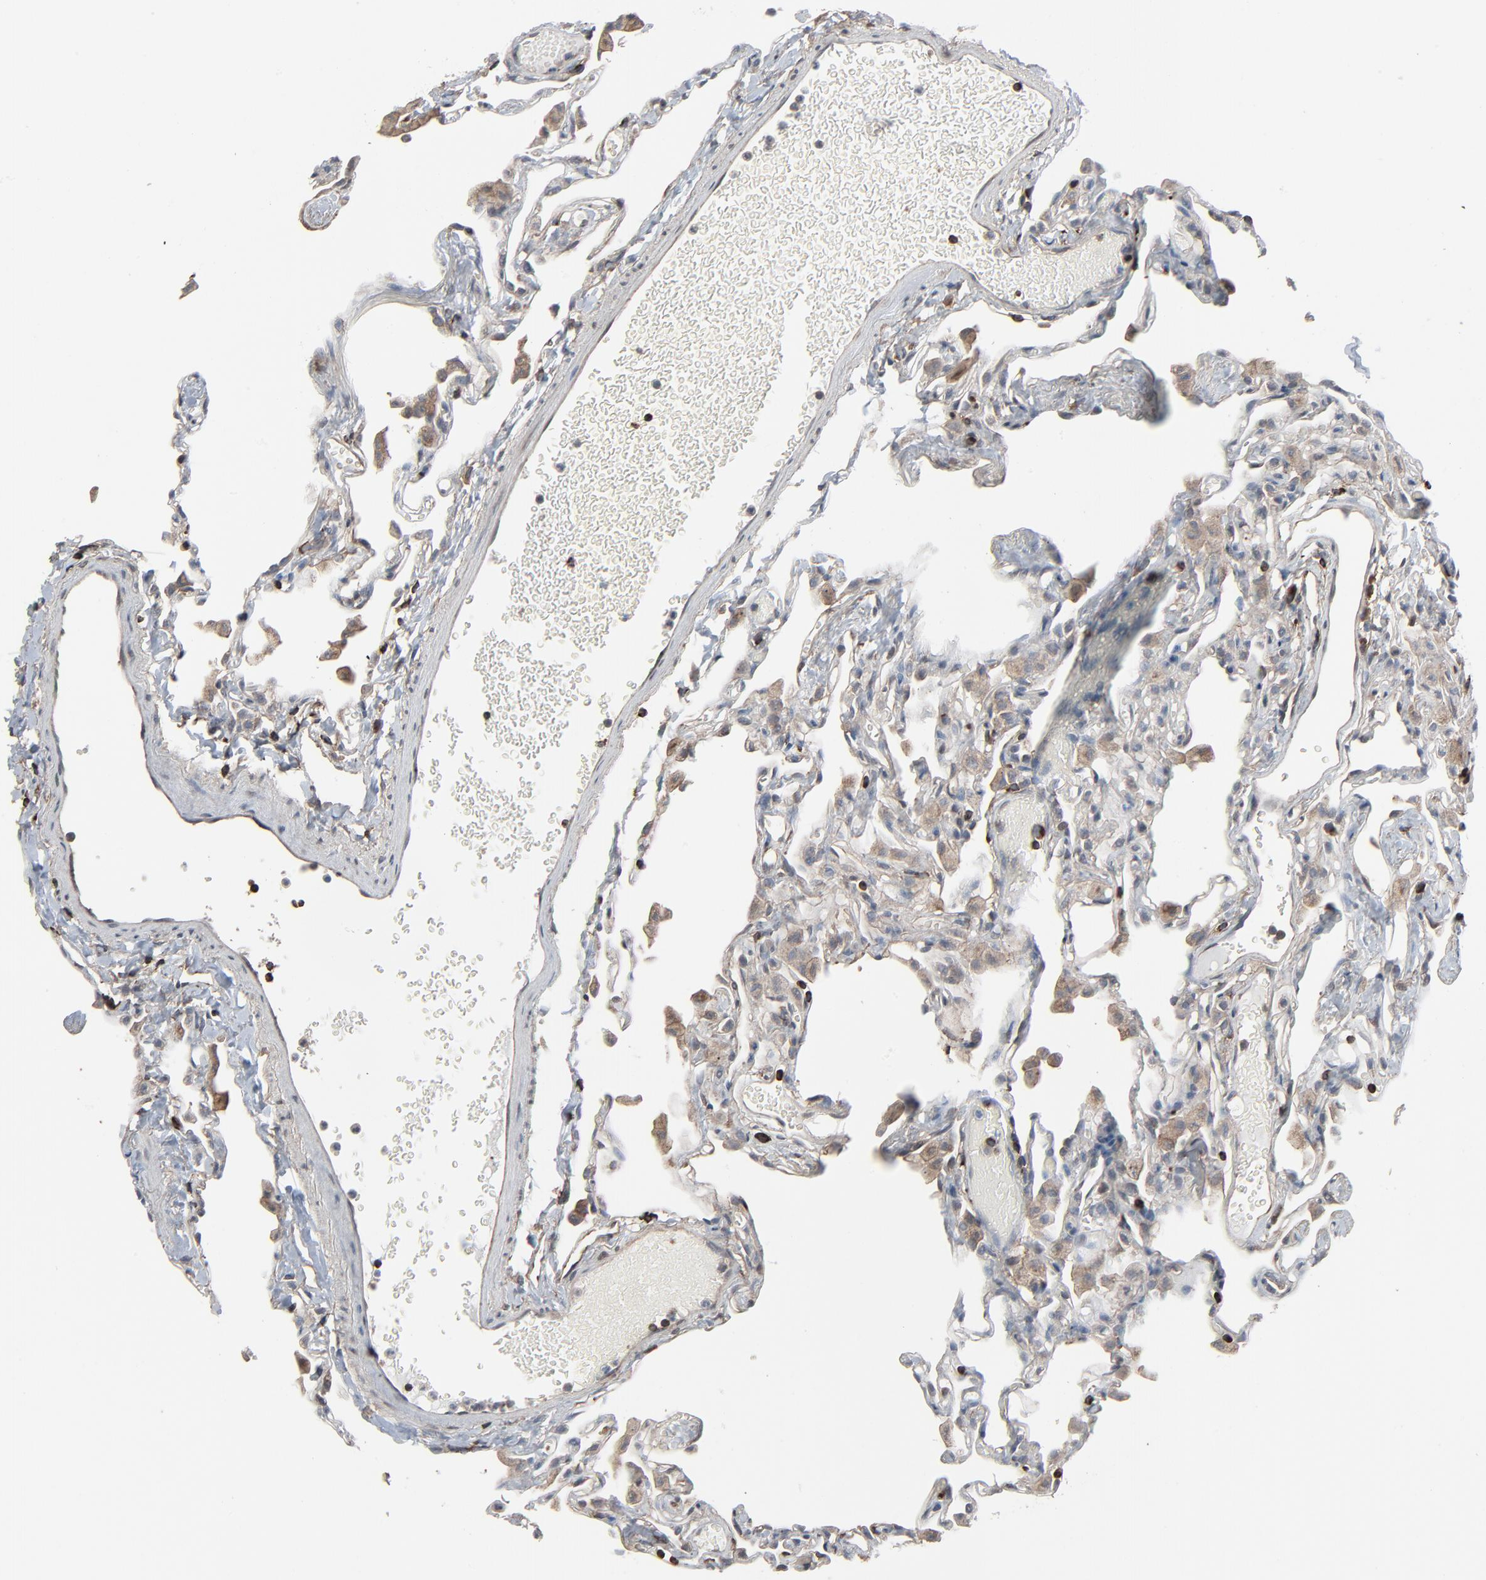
{"staining": {"intensity": "negative", "quantity": "none", "location": "none"}, "tissue": "lung", "cell_type": "Alveolar cells", "image_type": "normal", "snomed": [{"axis": "morphology", "description": "Normal tissue, NOS"}, {"axis": "topography", "description": "Lung"}], "caption": "High power microscopy photomicrograph of an IHC histopathology image of normal lung, revealing no significant staining in alveolar cells. (Brightfield microscopy of DAB (3,3'-diaminobenzidine) immunohistochemistry at high magnification).", "gene": "OPTN", "patient": {"sex": "female", "age": 49}}